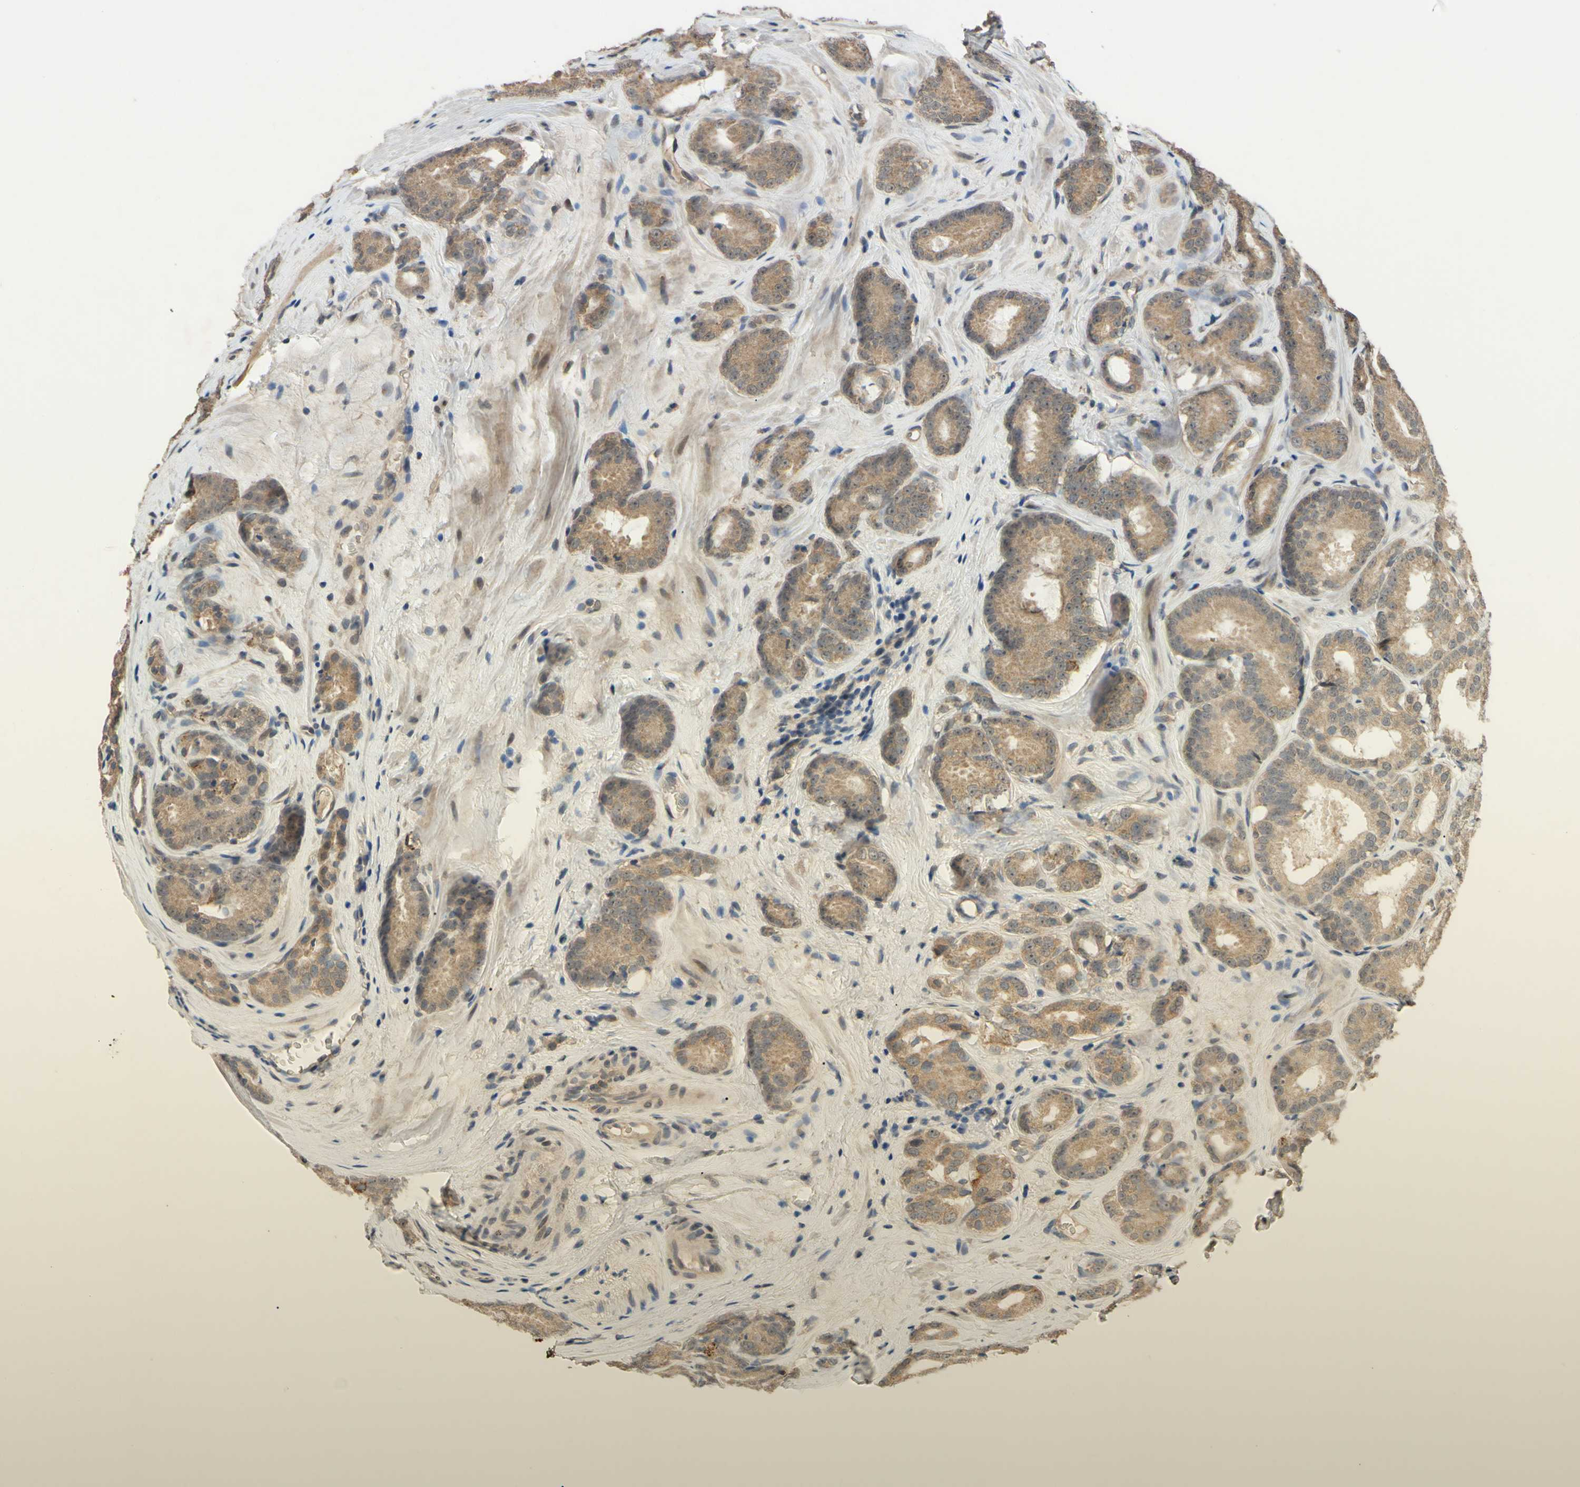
{"staining": {"intensity": "moderate", "quantity": ">75%", "location": "cytoplasmic/membranous"}, "tissue": "prostate cancer", "cell_type": "Tumor cells", "image_type": "cancer", "snomed": [{"axis": "morphology", "description": "Adenocarcinoma, High grade"}, {"axis": "topography", "description": "Prostate"}], "caption": "DAB (3,3'-diaminobenzidine) immunohistochemical staining of human prostate cancer (high-grade adenocarcinoma) demonstrates moderate cytoplasmic/membranous protein positivity in approximately >75% of tumor cells. (Brightfield microscopy of DAB IHC at high magnification).", "gene": "CD164", "patient": {"sex": "male", "age": 64}}